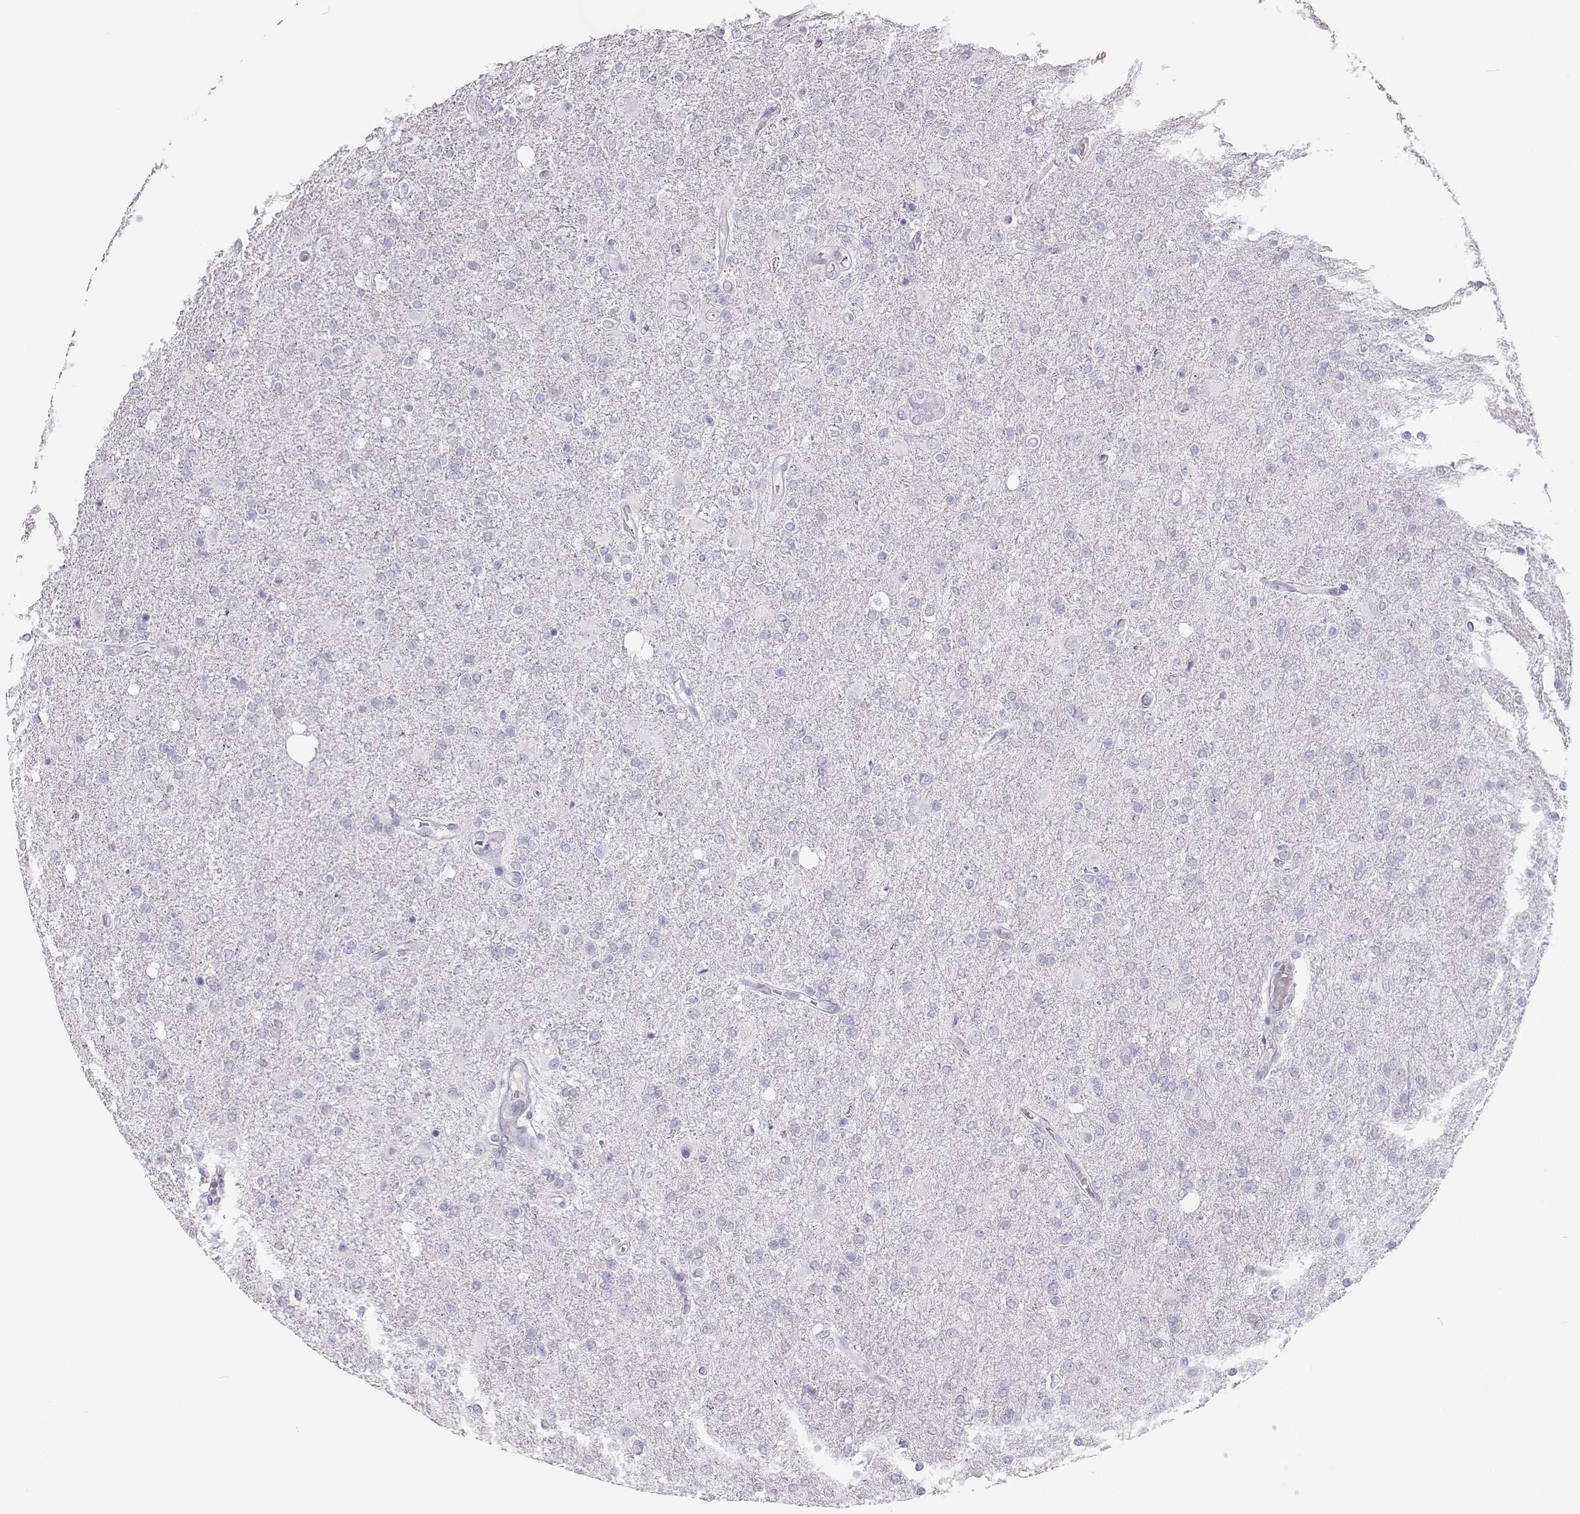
{"staining": {"intensity": "negative", "quantity": "none", "location": "none"}, "tissue": "glioma", "cell_type": "Tumor cells", "image_type": "cancer", "snomed": [{"axis": "morphology", "description": "Glioma, malignant, High grade"}, {"axis": "topography", "description": "Cerebral cortex"}], "caption": "Immunohistochemistry of glioma shows no positivity in tumor cells.", "gene": "LEPR", "patient": {"sex": "male", "age": 70}}